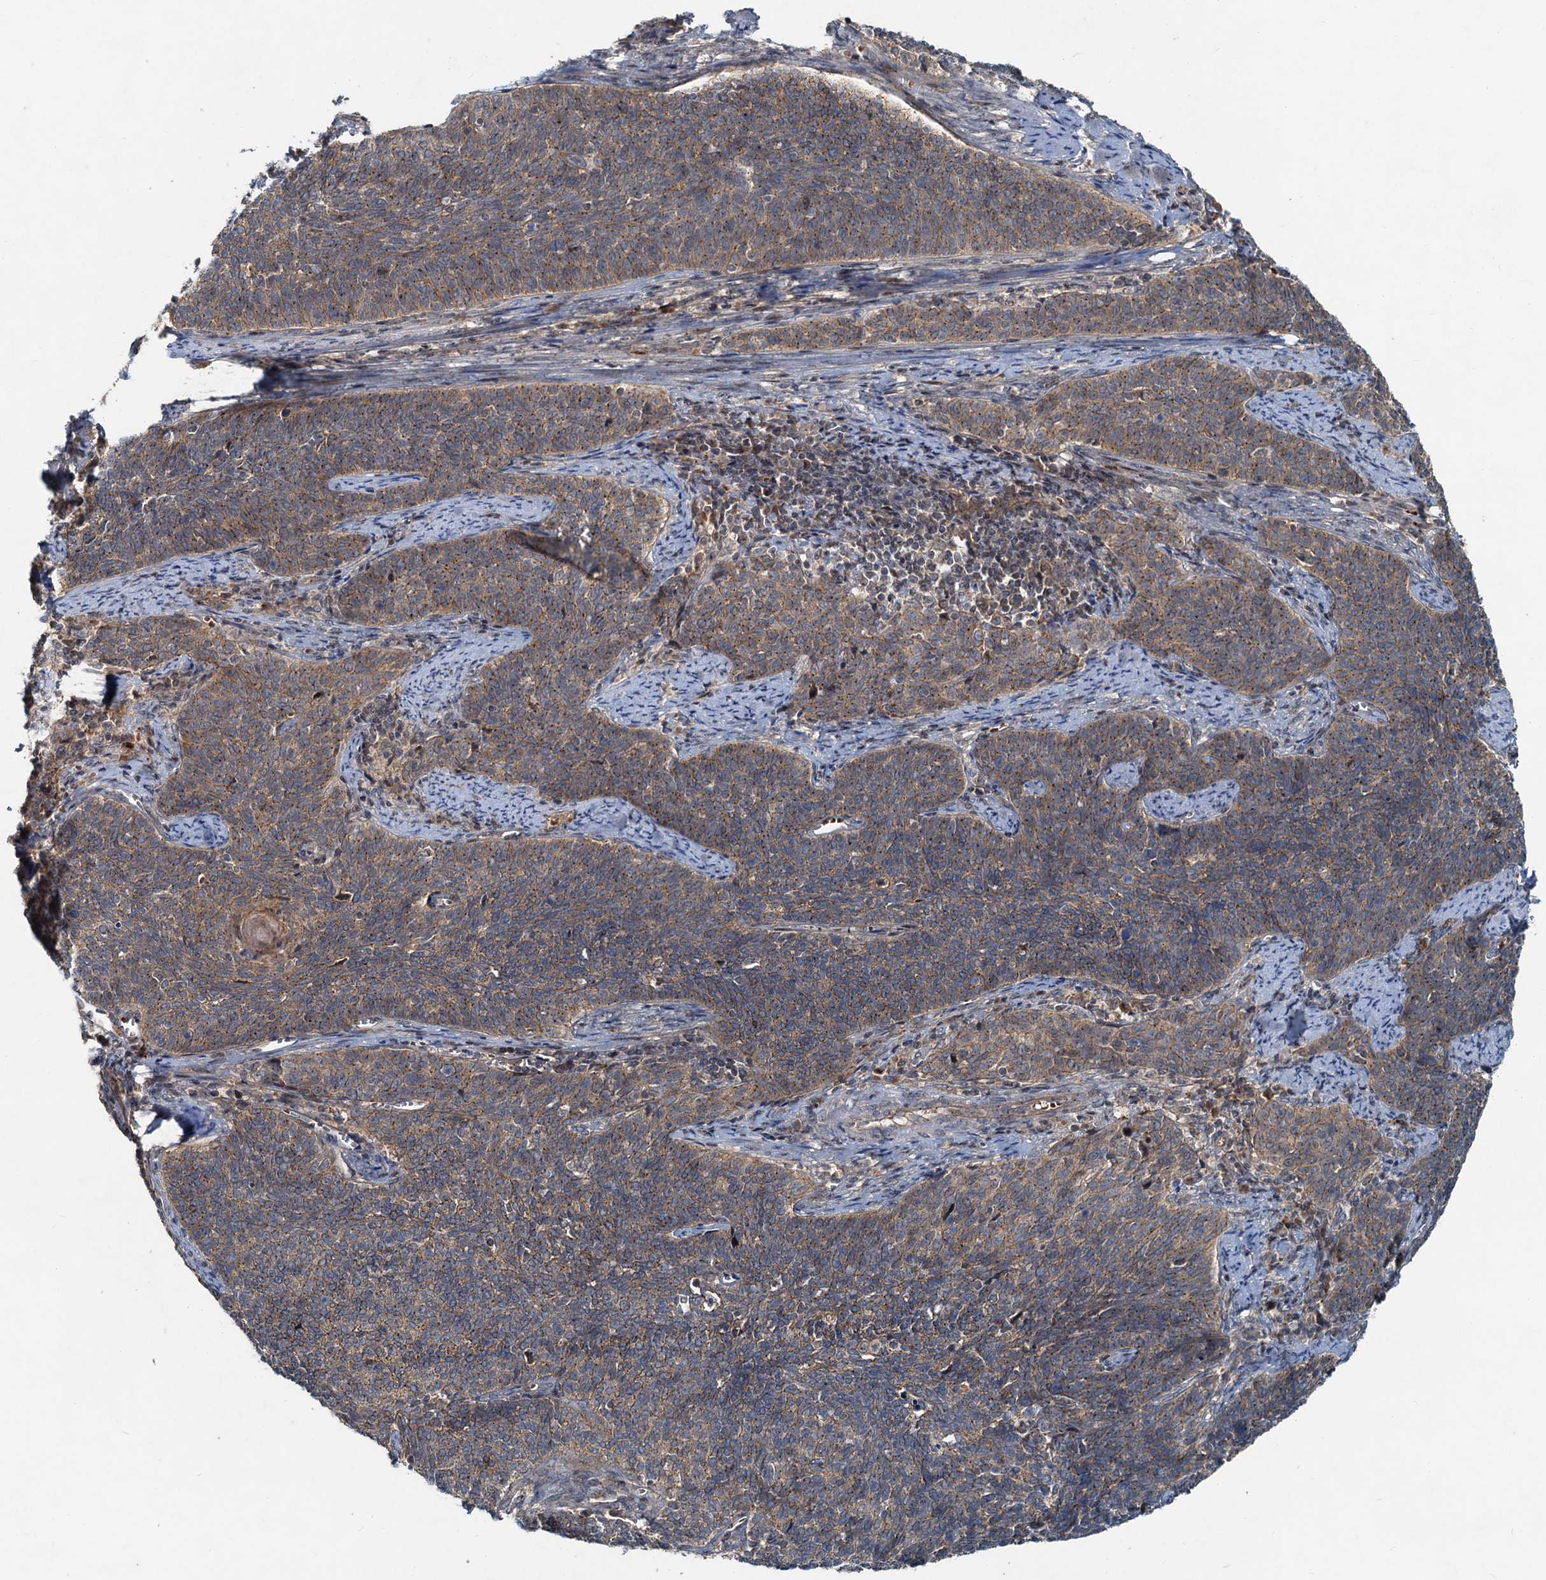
{"staining": {"intensity": "moderate", "quantity": ">75%", "location": "cytoplasmic/membranous"}, "tissue": "cervical cancer", "cell_type": "Tumor cells", "image_type": "cancer", "snomed": [{"axis": "morphology", "description": "Squamous cell carcinoma, NOS"}, {"axis": "topography", "description": "Cervix"}], "caption": "Cervical squamous cell carcinoma stained with immunohistochemistry (IHC) reveals moderate cytoplasmic/membranous staining in approximately >75% of tumor cells.", "gene": "CEP68", "patient": {"sex": "female", "age": 39}}